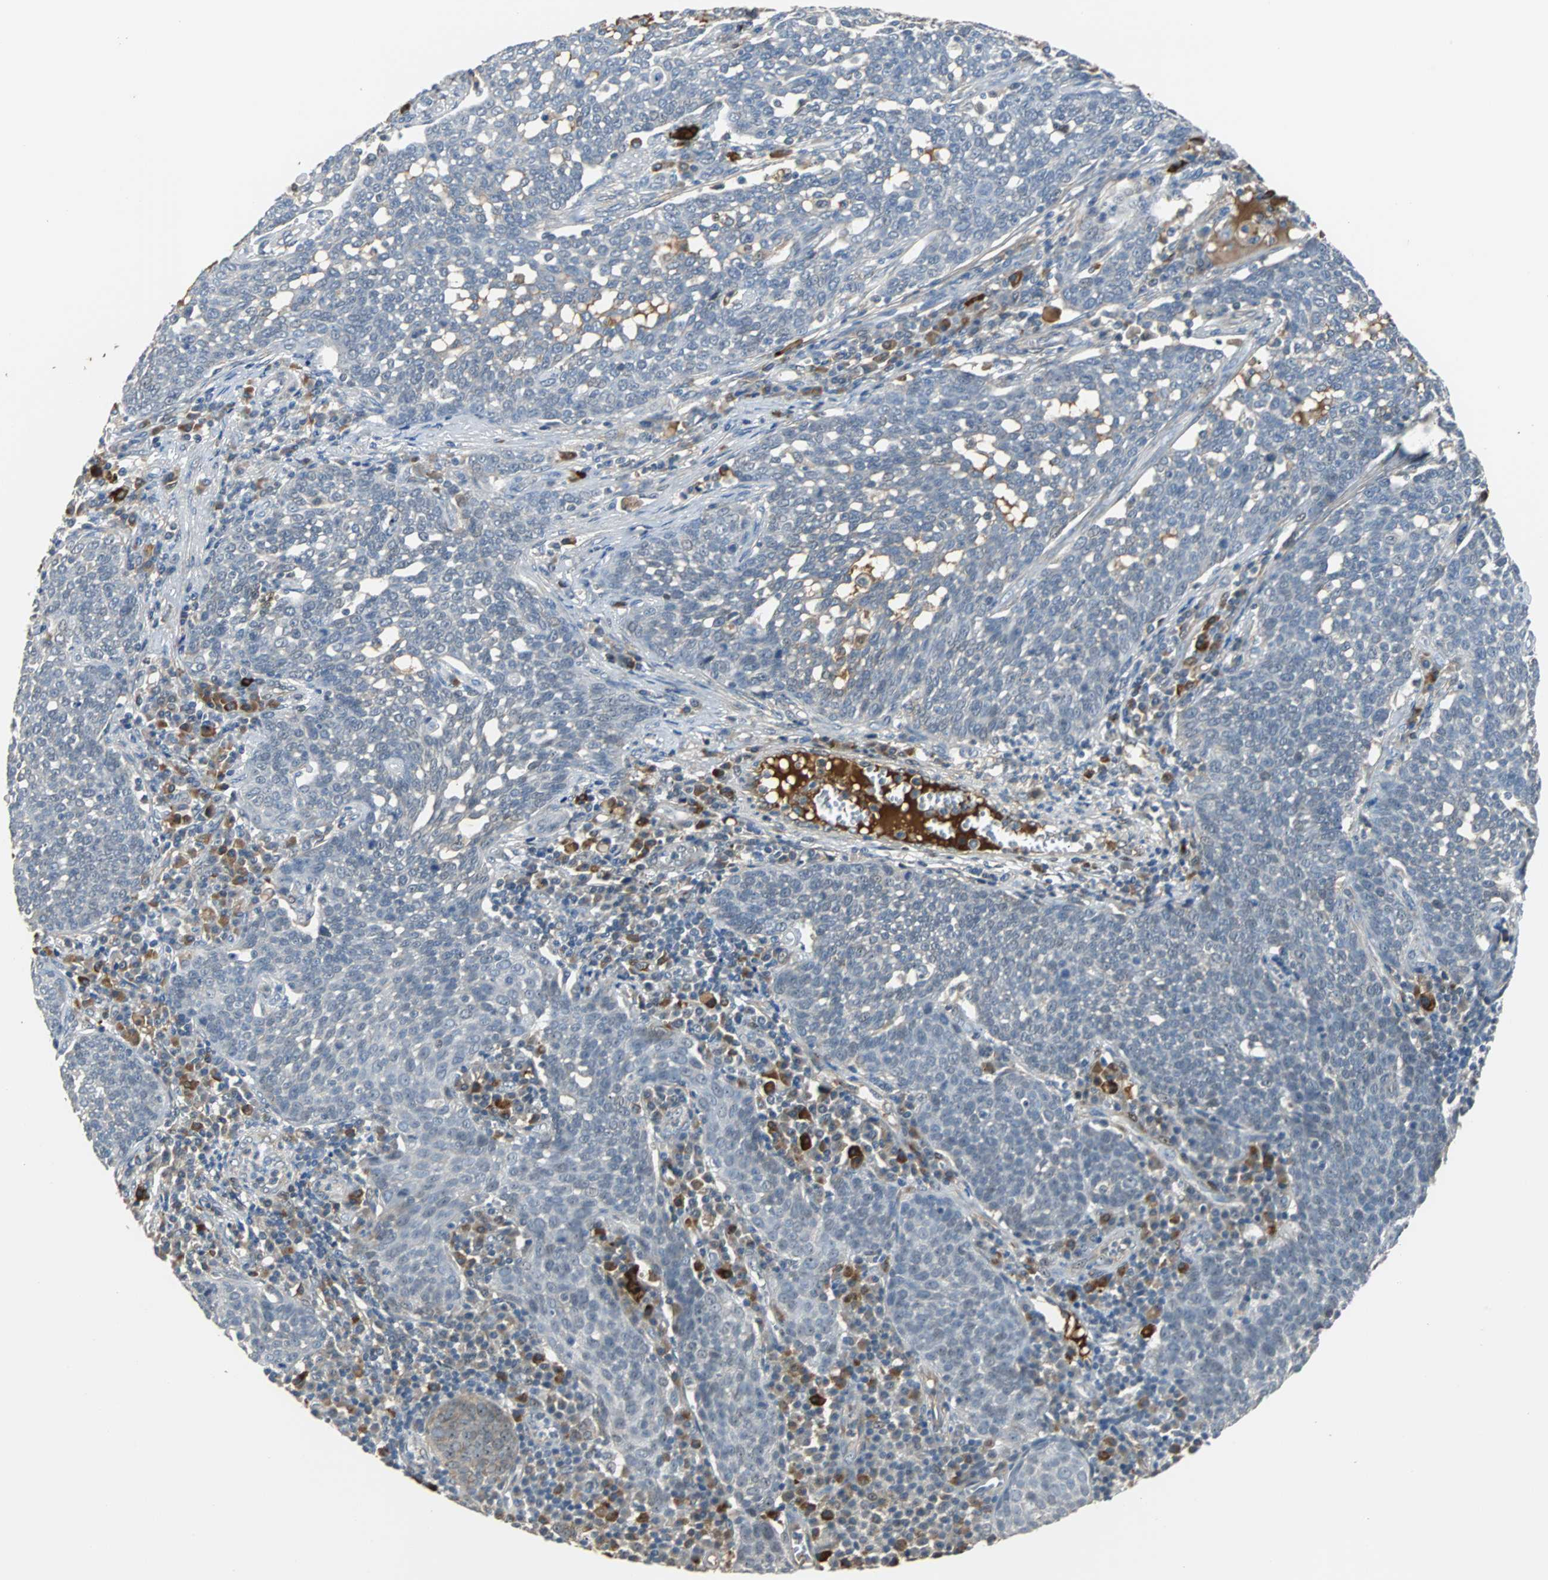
{"staining": {"intensity": "weak", "quantity": "<25%", "location": "cytoplasmic/membranous"}, "tissue": "cervical cancer", "cell_type": "Tumor cells", "image_type": "cancer", "snomed": [{"axis": "morphology", "description": "Squamous cell carcinoma, NOS"}, {"axis": "topography", "description": "Cervix"}], "caption": "Immunohistochemical staining of human squamous cell carcinoma (cervical) exhibits no significant staining in tumor cells. The staining is performed using DAB brown chromogen with nuclei counter-stained in using hematoxylin.", "gene": "FHL2", "patient": {"sex": "female", "age": 34}}